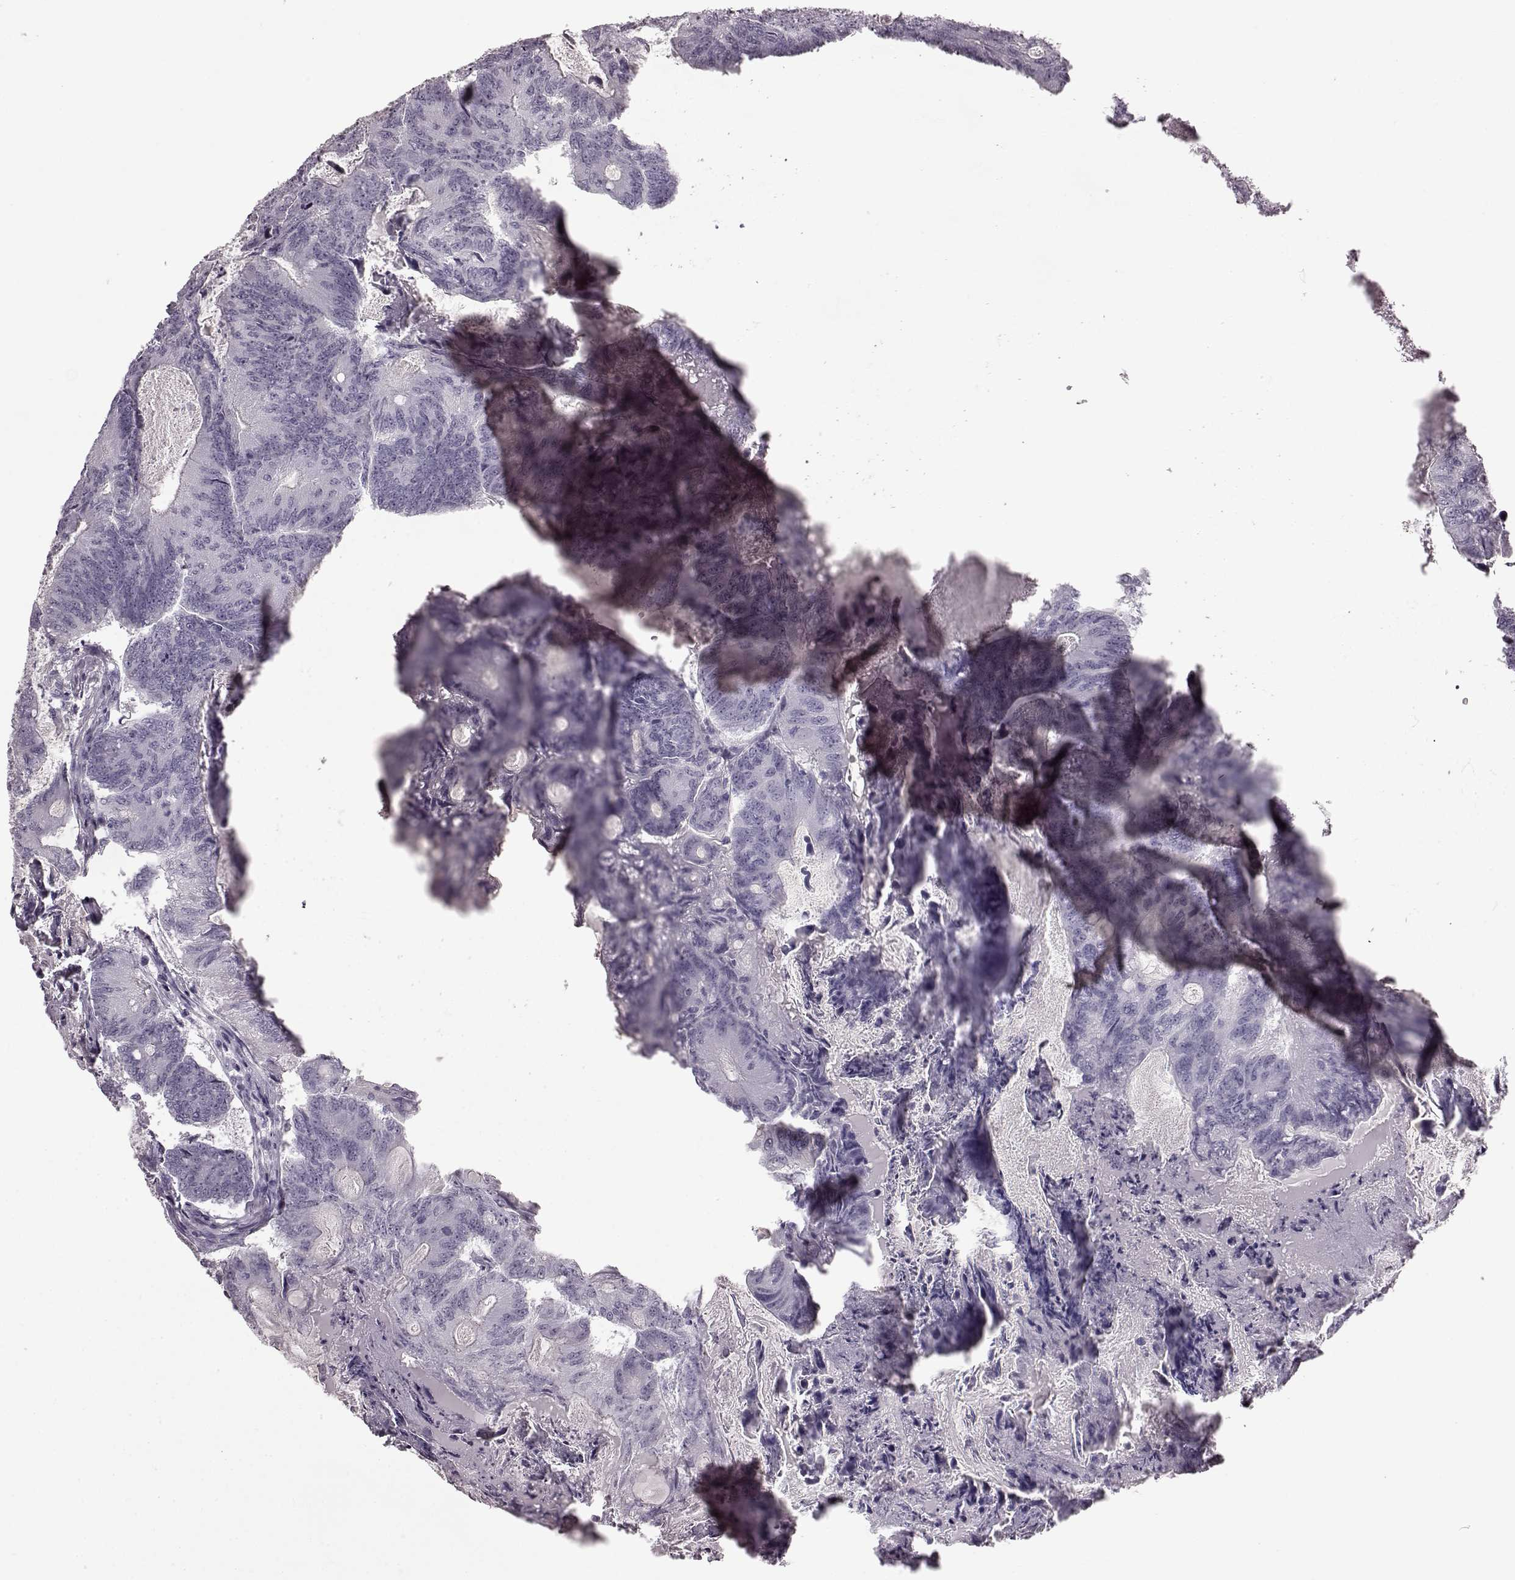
{"staining": {"intensity": "negative", "quantity": "none", "location": "none"}, "tissue": "colorectal cancer", "cell_type": "Tumor cells", "image_type": "cancer", "snomed": [{"axis": "morphology", "description": "Adenocarcinoma, NOS"}, {"axis": "topography", "description": "Colon"}], "caption": "Colorectal cancer stained for a protein using immunohistochemistry (IHC) reveals no staining tumor cells.", "gene": "PRPH2", "patient": {"sex": "female", "age": 70}}